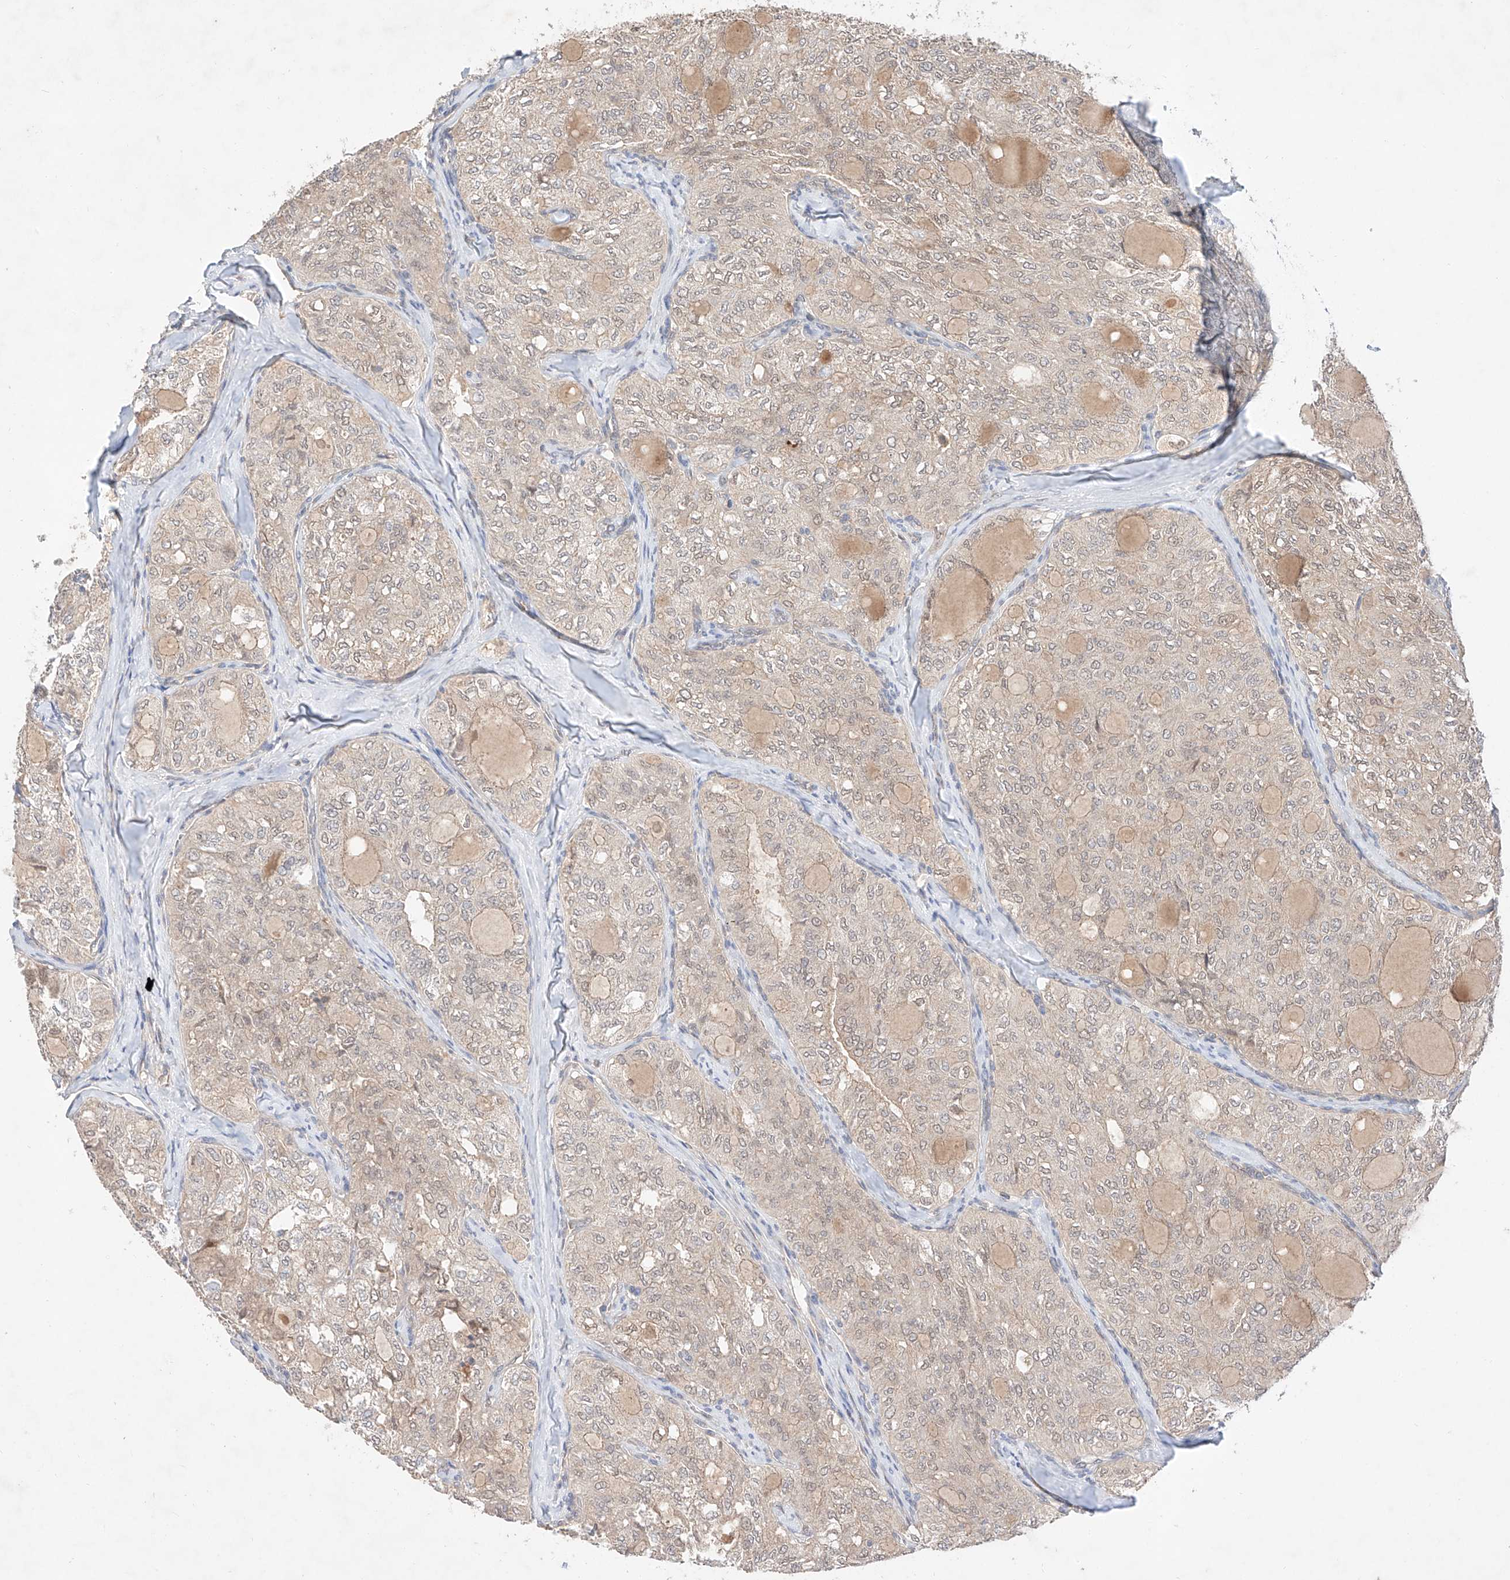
{"staining": {"intensity": "weak", "quantity": "<25%", "location": "cytoplasmic/membranous"}, "tissue": "thyroid cancer", "cell_type": "Tumor cells", "image_type": "cancer", "snomed": [{"axis": "morphology", "description": "Follicular adenoma carcinoma, NOS"}, {"axis": "topography", "description": "Thyroid gland"}], "caption": "DAB immunohistochemical staining of thyroid cancer (follicular adenoma carcinoma) reveals no significant positivity in tumor cells.", "gene": "ZNF124", "patient": {"sex": "male", "age": 75}}